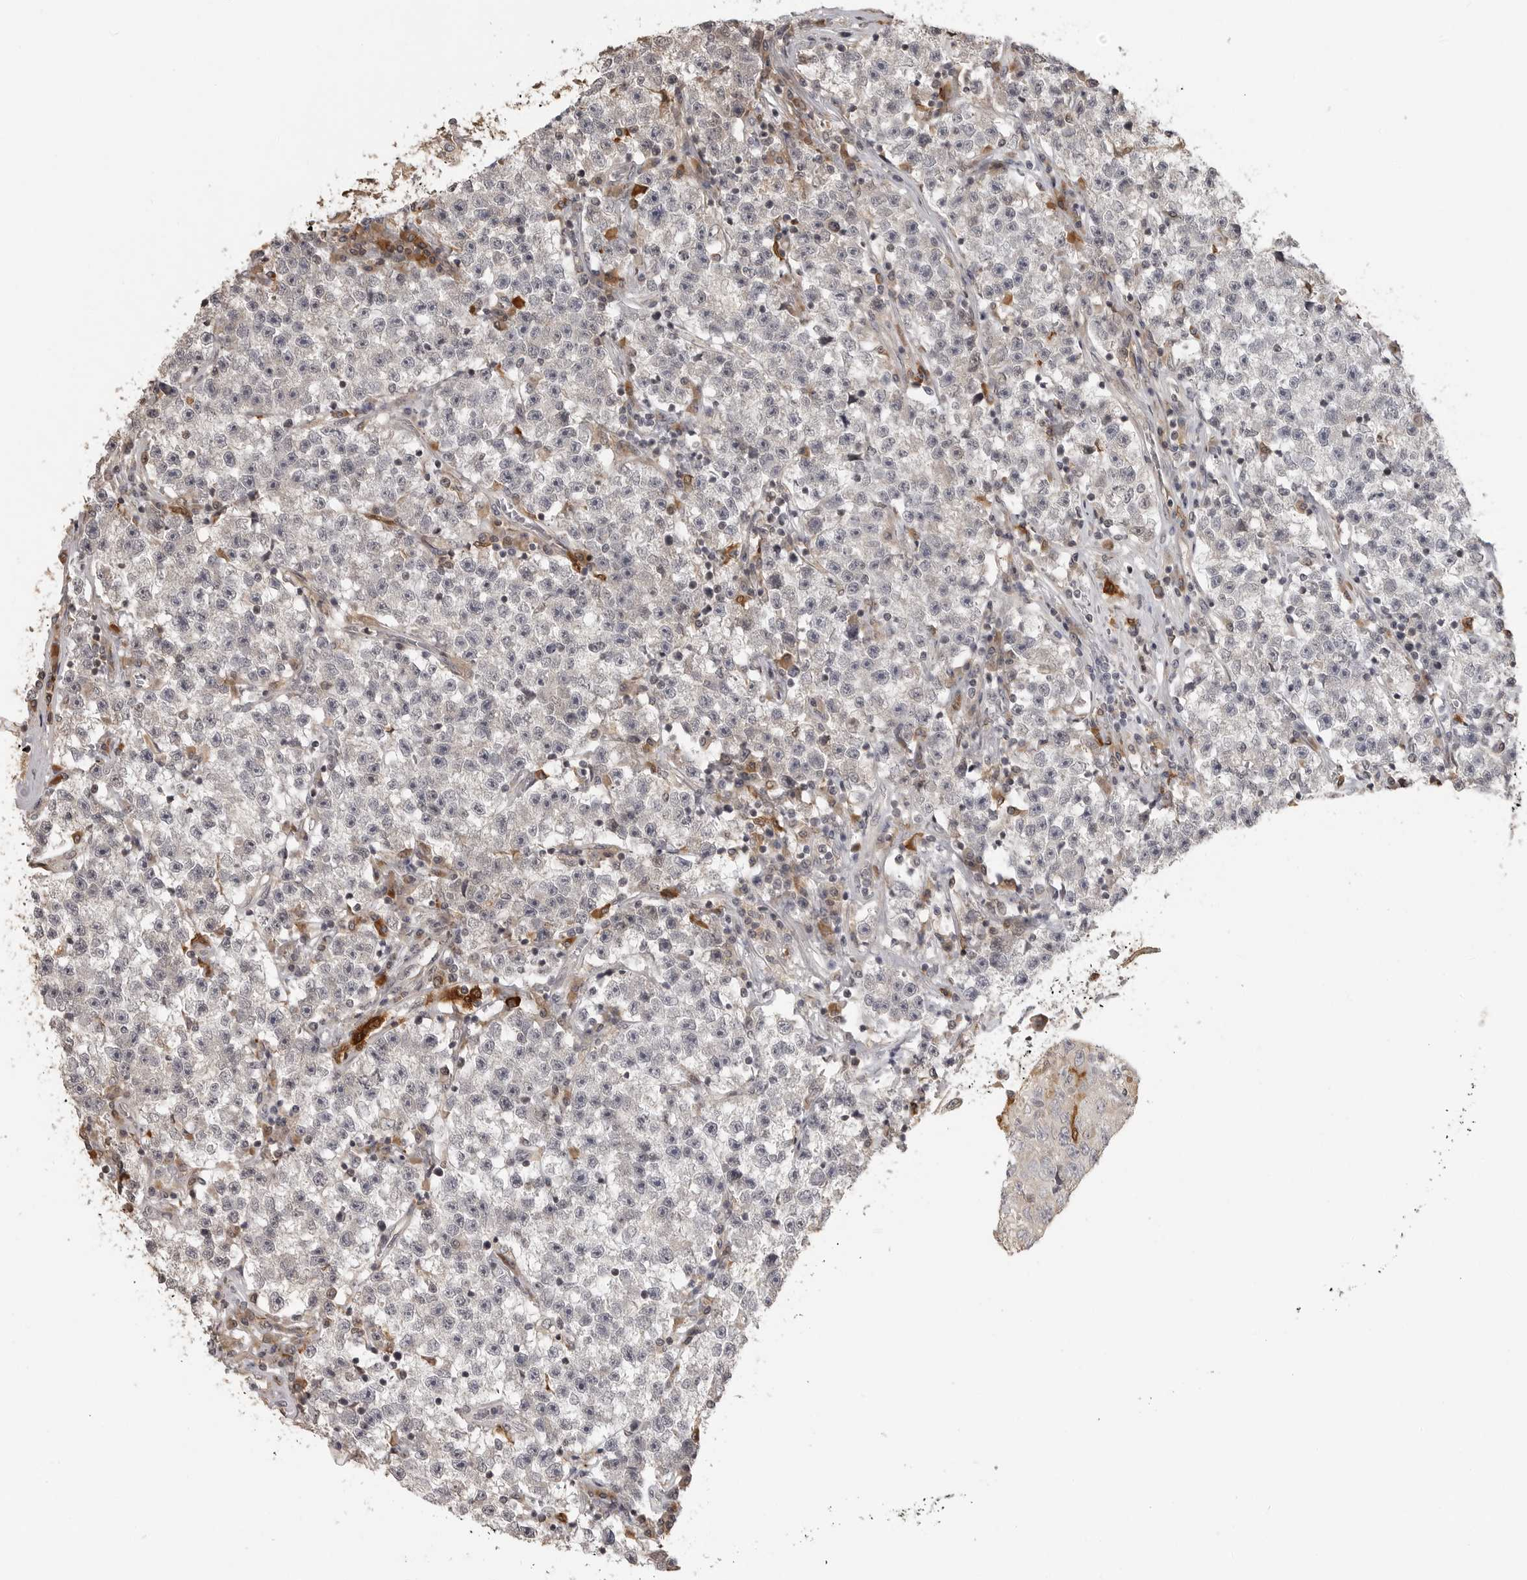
{"staining": {"intensity": "negative", "quantity": "none", "location": "none"}, "tissue": "testis cancer", "cell_type": "Tumor cells", "image_type": "cancer", "snomed": [{"axis": "morphology", "description": "Seminoma, NOS"}, {"axis": "topography", "description": "Testis"}], "caption": "DAB (3,3'-diaminobenzidine) immunohistochemical staining of human testis seminoma shows no significant expression in tumor cells.", "gene": "IDO1", "patient": {"sex": "male", "age": 22}}